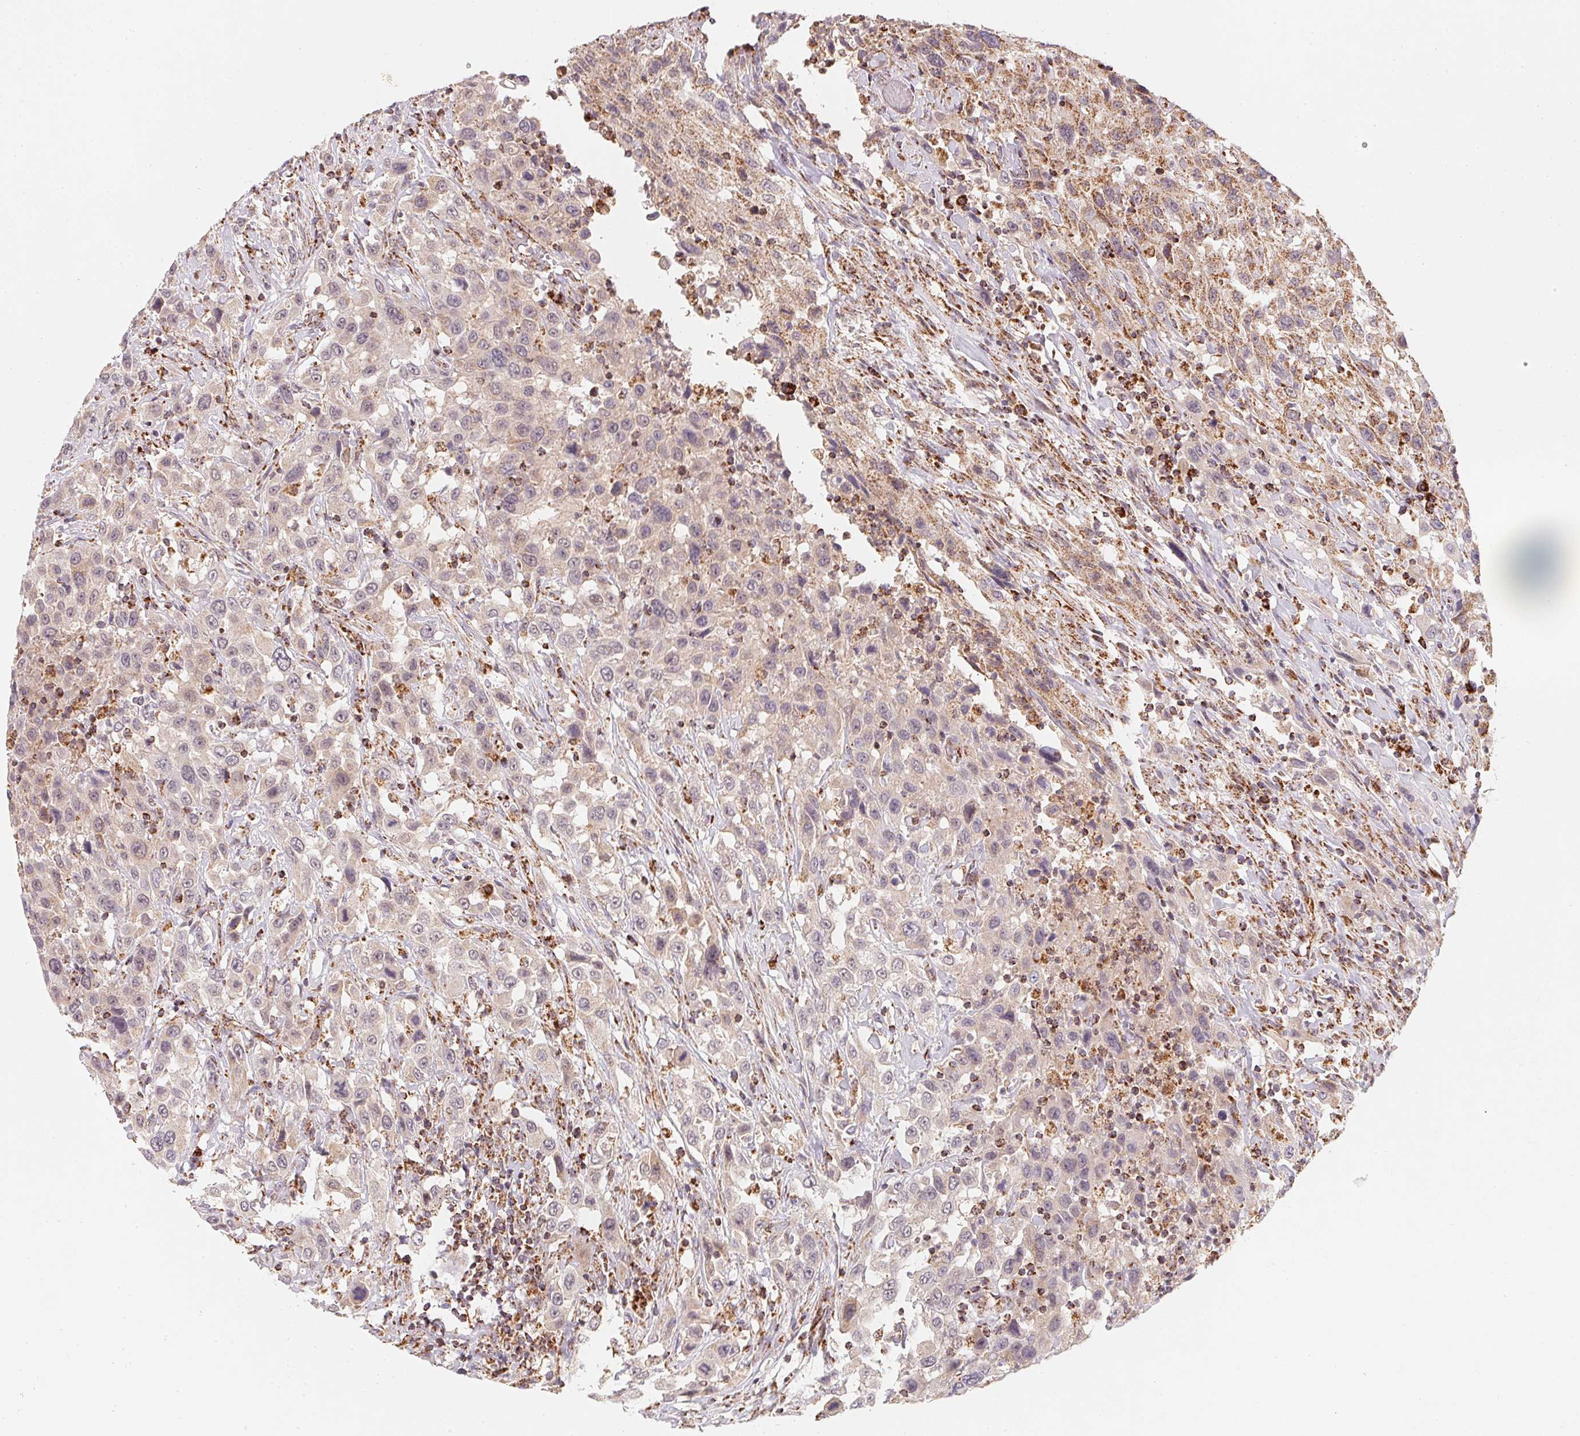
{"staining": {"intensity": "weak", "quantity": "<25%", "location": "cytoplasmic/membranous"}, "tissue": "urothelial cancer", "cell_type": "Tumor cells", "image_type": "cancer", "snomed": [{"axis": "morphology", "description": "Urothelial carcinoma, High grade"}, {"axis": "topography", "description": "Urinary bladder"}], "caption": "Tumor cells are negative for protein expression in human urothelial cancer.", "gene": "NDUFS6", "patient": {"sex": "male", "age": 61}}